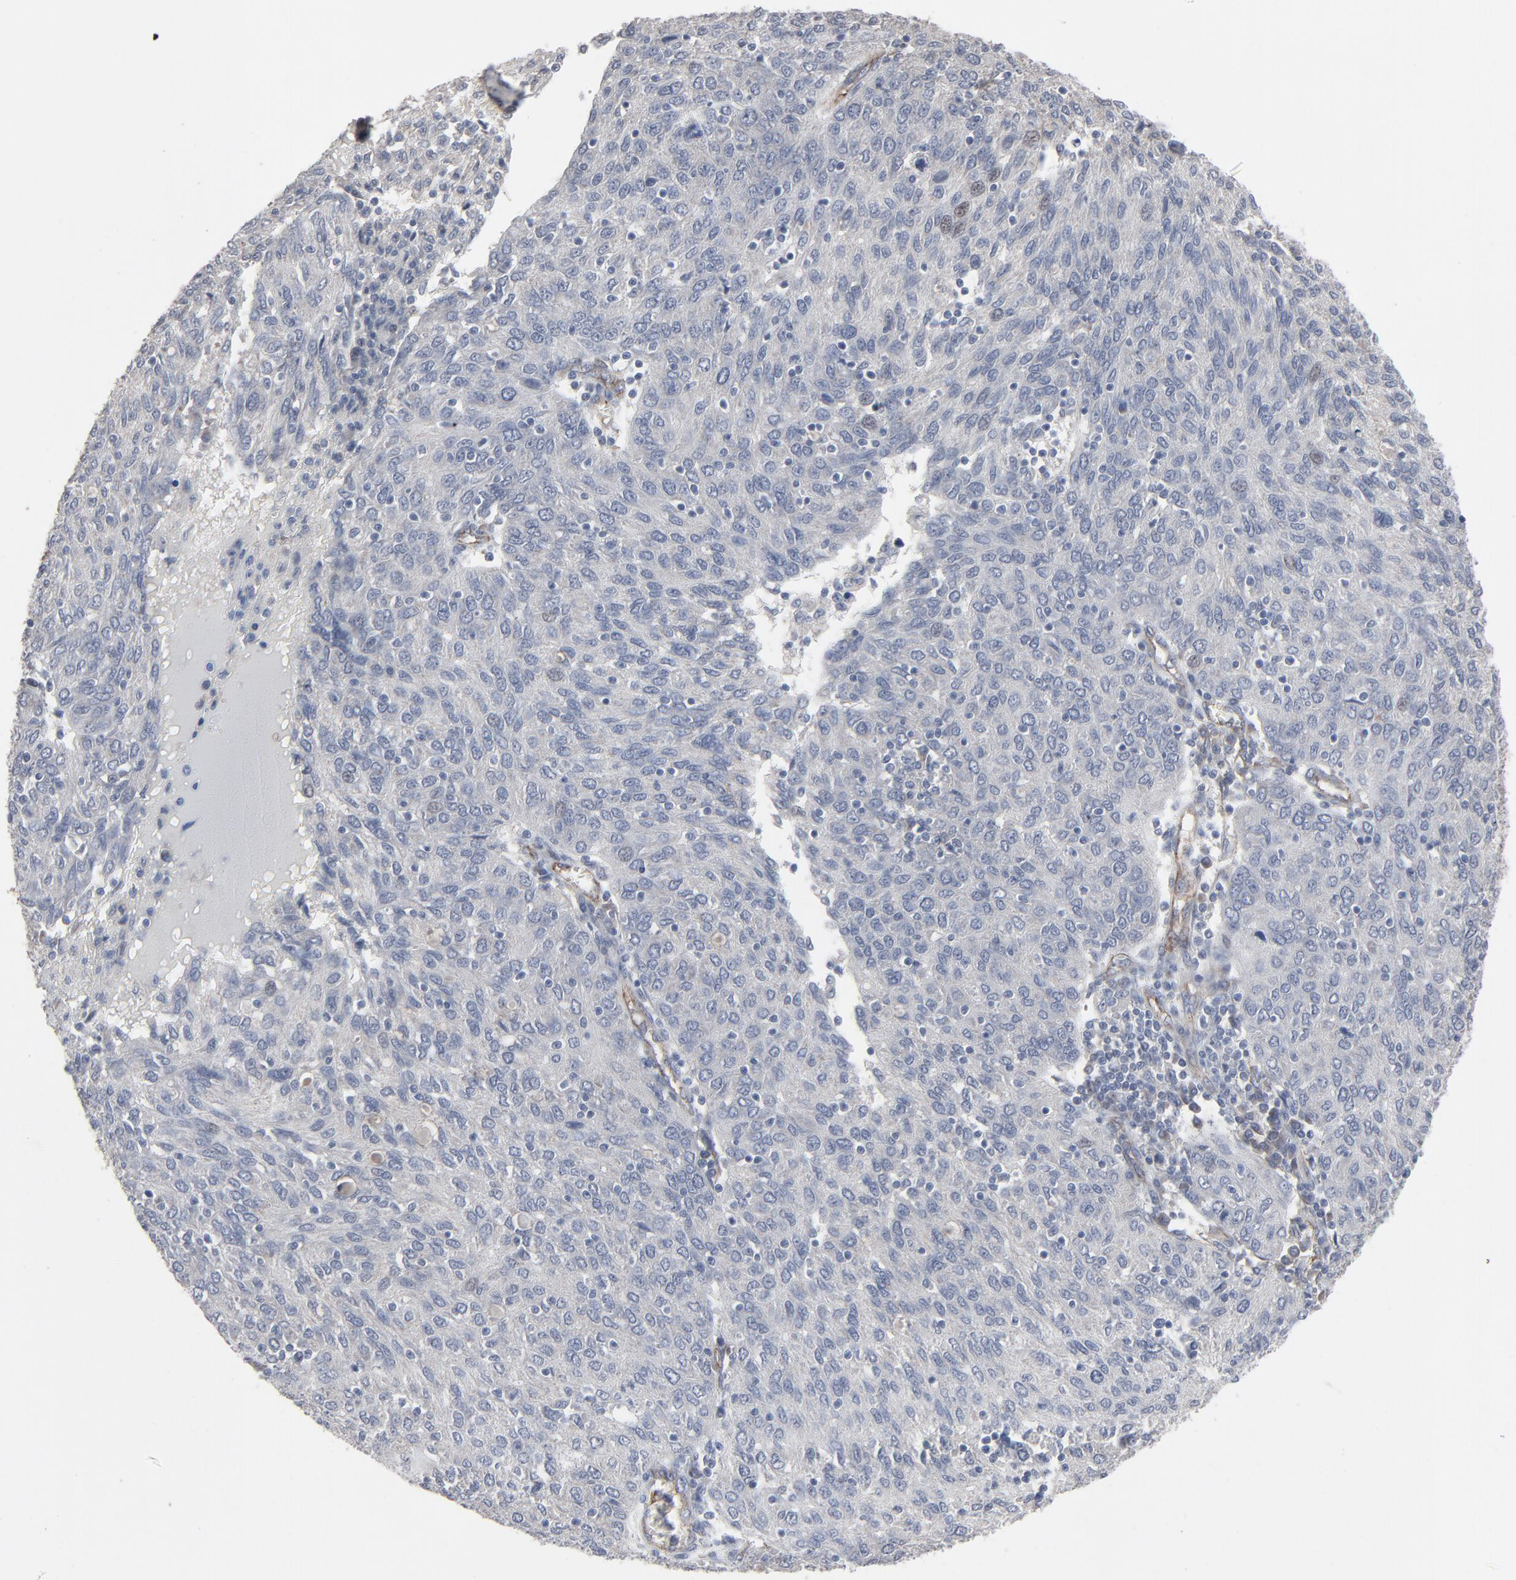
{"staining": {"intensity": "negative", "quantity": "none", "location": "none"}, "tissue": "ovarian cancer", "cell_type": "Tumor cells", "image_type": "cancer", "snomed": [{"axis": "morphology", "description": "Carcinoma, endometroid"}, {"axis": "topography", "description": "Ovary"}], "caption": "IHC image of neoplastic tissue: ovarian endometroid carcinoma stained with DAB shows no significant protein expression in tumor cells.", "gene": "JAM3", "patient": {"sex": "female", "age": 50}}